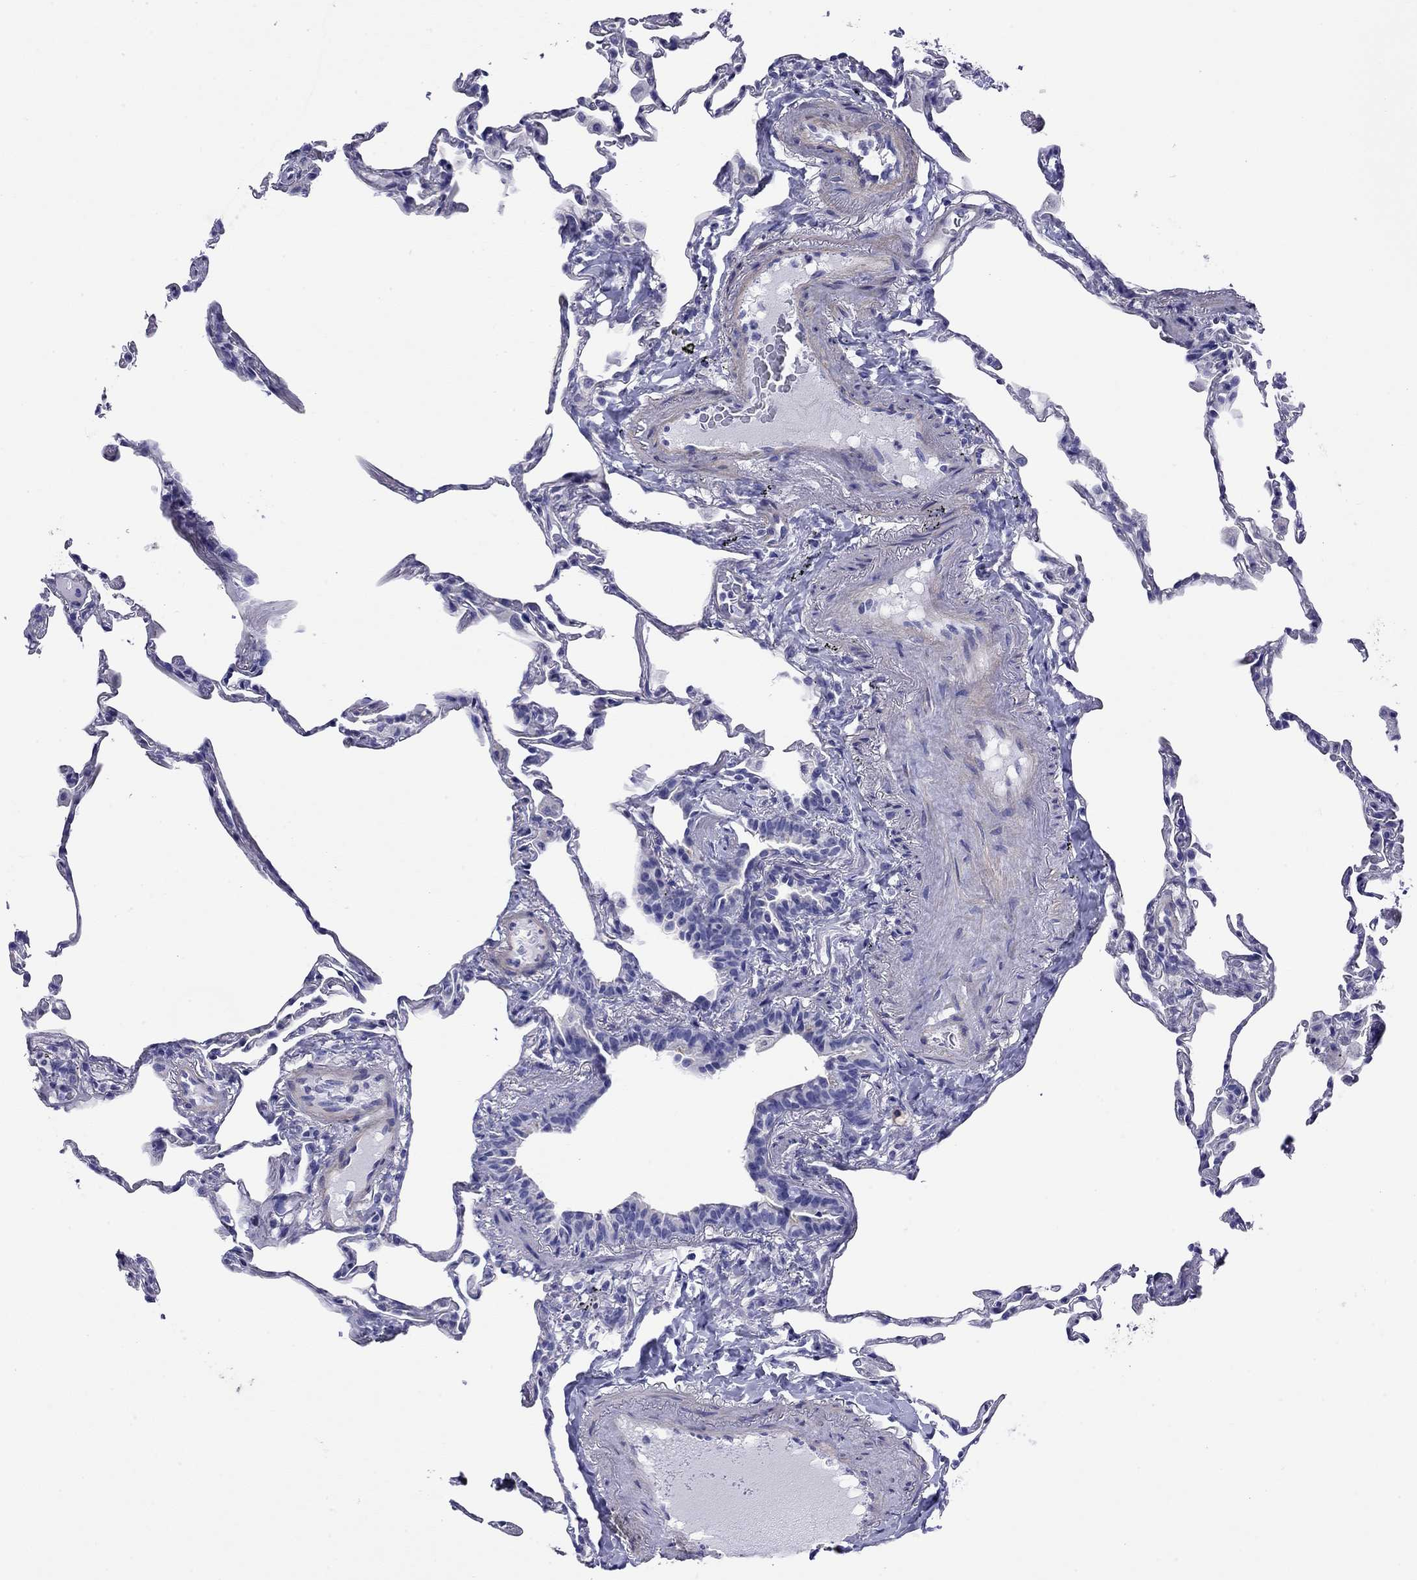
{"staining": {"intensity": "negative", "quantity": "none", "location": "none"}, "tissue": "lung", "cell_type": "Alveolar cells", "image_type": "normal", "snomed": [{"axis": "morphology", "description": "Normal tissue, NOS"}, {"axis": "topography", "description": "Lung"}], "caption": "Immunohistochemistry (IHC) histopathology image of benign lung: lung stained with DAB exhibits no significant protein positivity in alveolar cells. Nuclei are stained in blue.", "gene": "KIAA2012", "patient": {"sex": "female", "age": 57}}